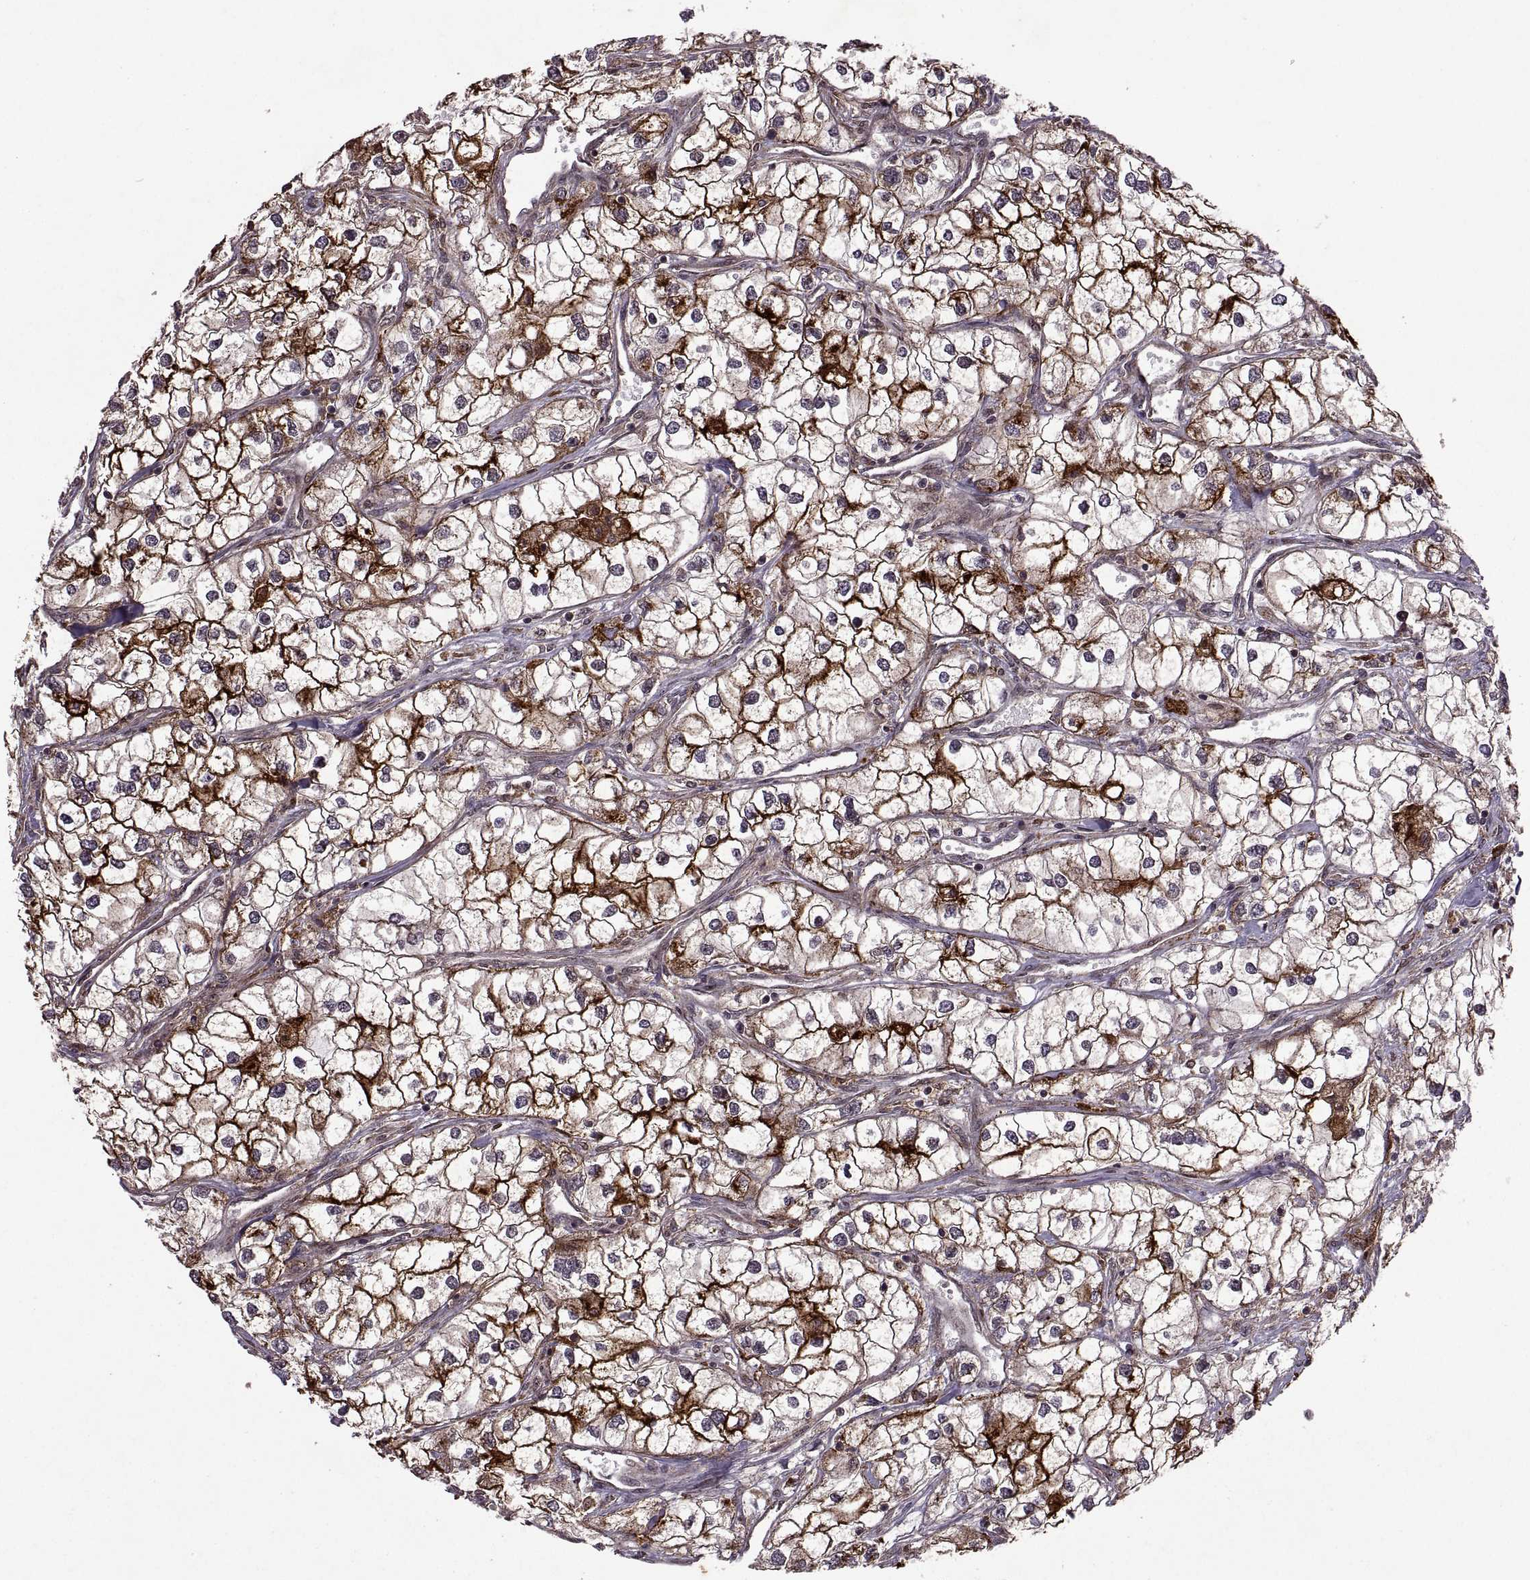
{"staining": {"intensity": "strong", "quantity": "25%-75%", "location": "cytoplasmic/membranous"}, "tissue": "renal cancer", "cell_type": "Tumor cells", "image_type": "cancer", "snomed": [{"axis": "morphology", "description": "Adenocarcinoma, NOS"}, {"axis": "topography", "description": "Kidney"}], "caption": "Brown immunohistochemical staining in human adenocarcinoma (renal) displays strong cytoplasmic/membranous positivity in about 25%-75% of tumor cells. Ihc stains the protein in brown and the nuclei are stained blue.", "gene": "PTOV1", "patient": {"sex": "male", "age": 59}}